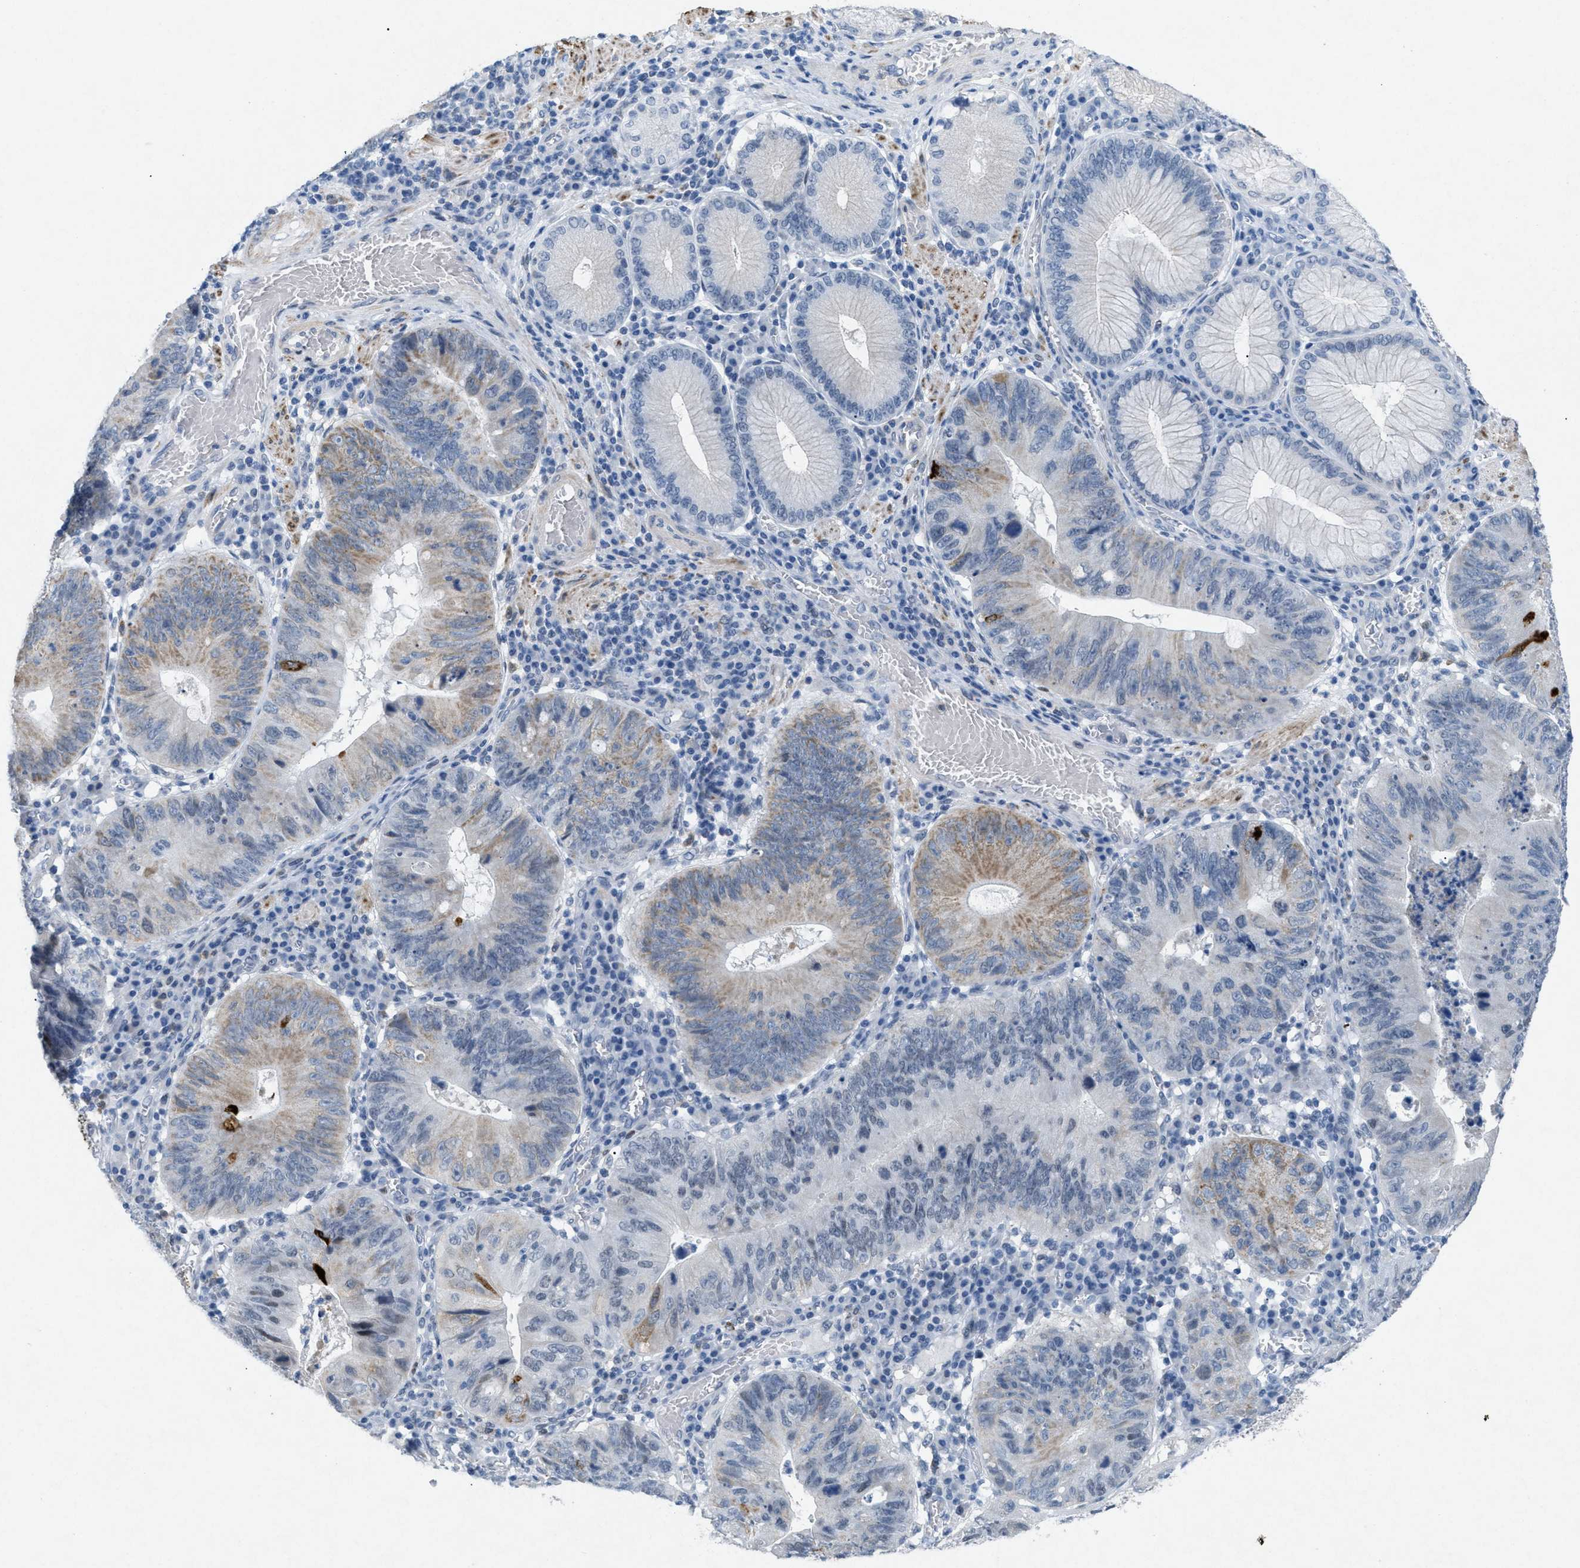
{"staining": {"intensity": "weak", "quantity": "<25%", "location": "cytoplasmic/membranous"}, "tissue": "stomach cancer", "cell_type": "Tumor cells", "image_type": "cancer", "snomed": [{"axis": "morphology", "description": "Adenocarcinoma, NOS"}, {"axis": "topography", "description": "Stomach"}], "caption": "DAB (3,3'-diaminobenzidine) immunohistochemical staining of human stomach cancer (adenocarcinoma) exhibits no significant staining in tumor cells.", "gene": "TASOR", "patient": {"sex": "male", "age": 59}}